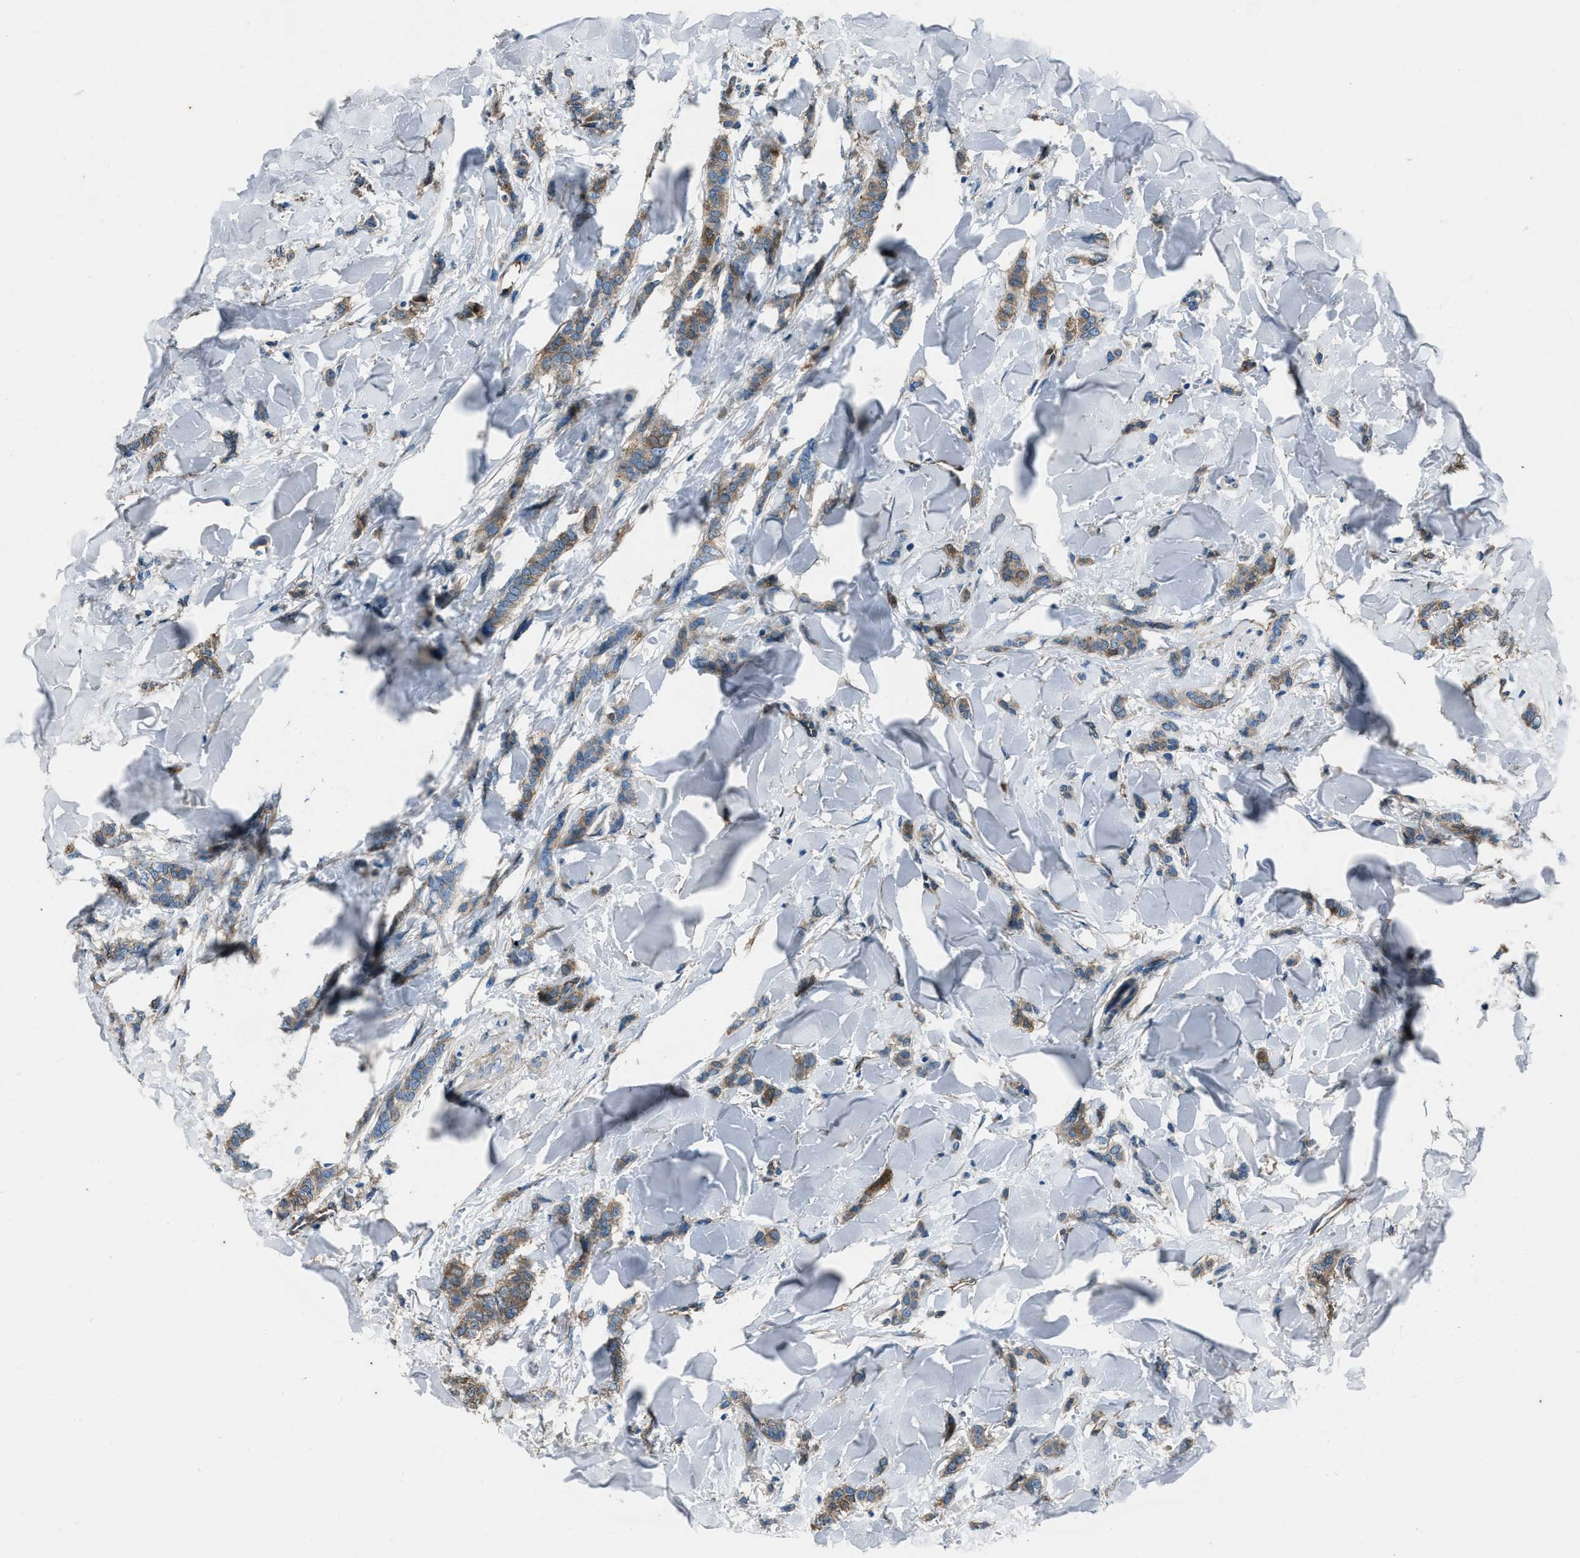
{"staining": {"intensity": "moderate", "quantity": "25%-75%", "location": "cytoplasmic/membranous"}, "tissue": "breast cancer", "cell_type": "Tumor cells", "image_type": "cancer", "snomed": [{"axis": "morphology", "description": "Lobular carcinoma"}, {"axis": "topography", "description": "Skin"}, {"axis": "topography", "description": "Breast"}], "caption": "Lobular carcinoma (breast) stained with a protein marker exhibits moderate staining in tumor cells.", "gene": "SVIL", "patient": {"sex": "female", "age": 46}}